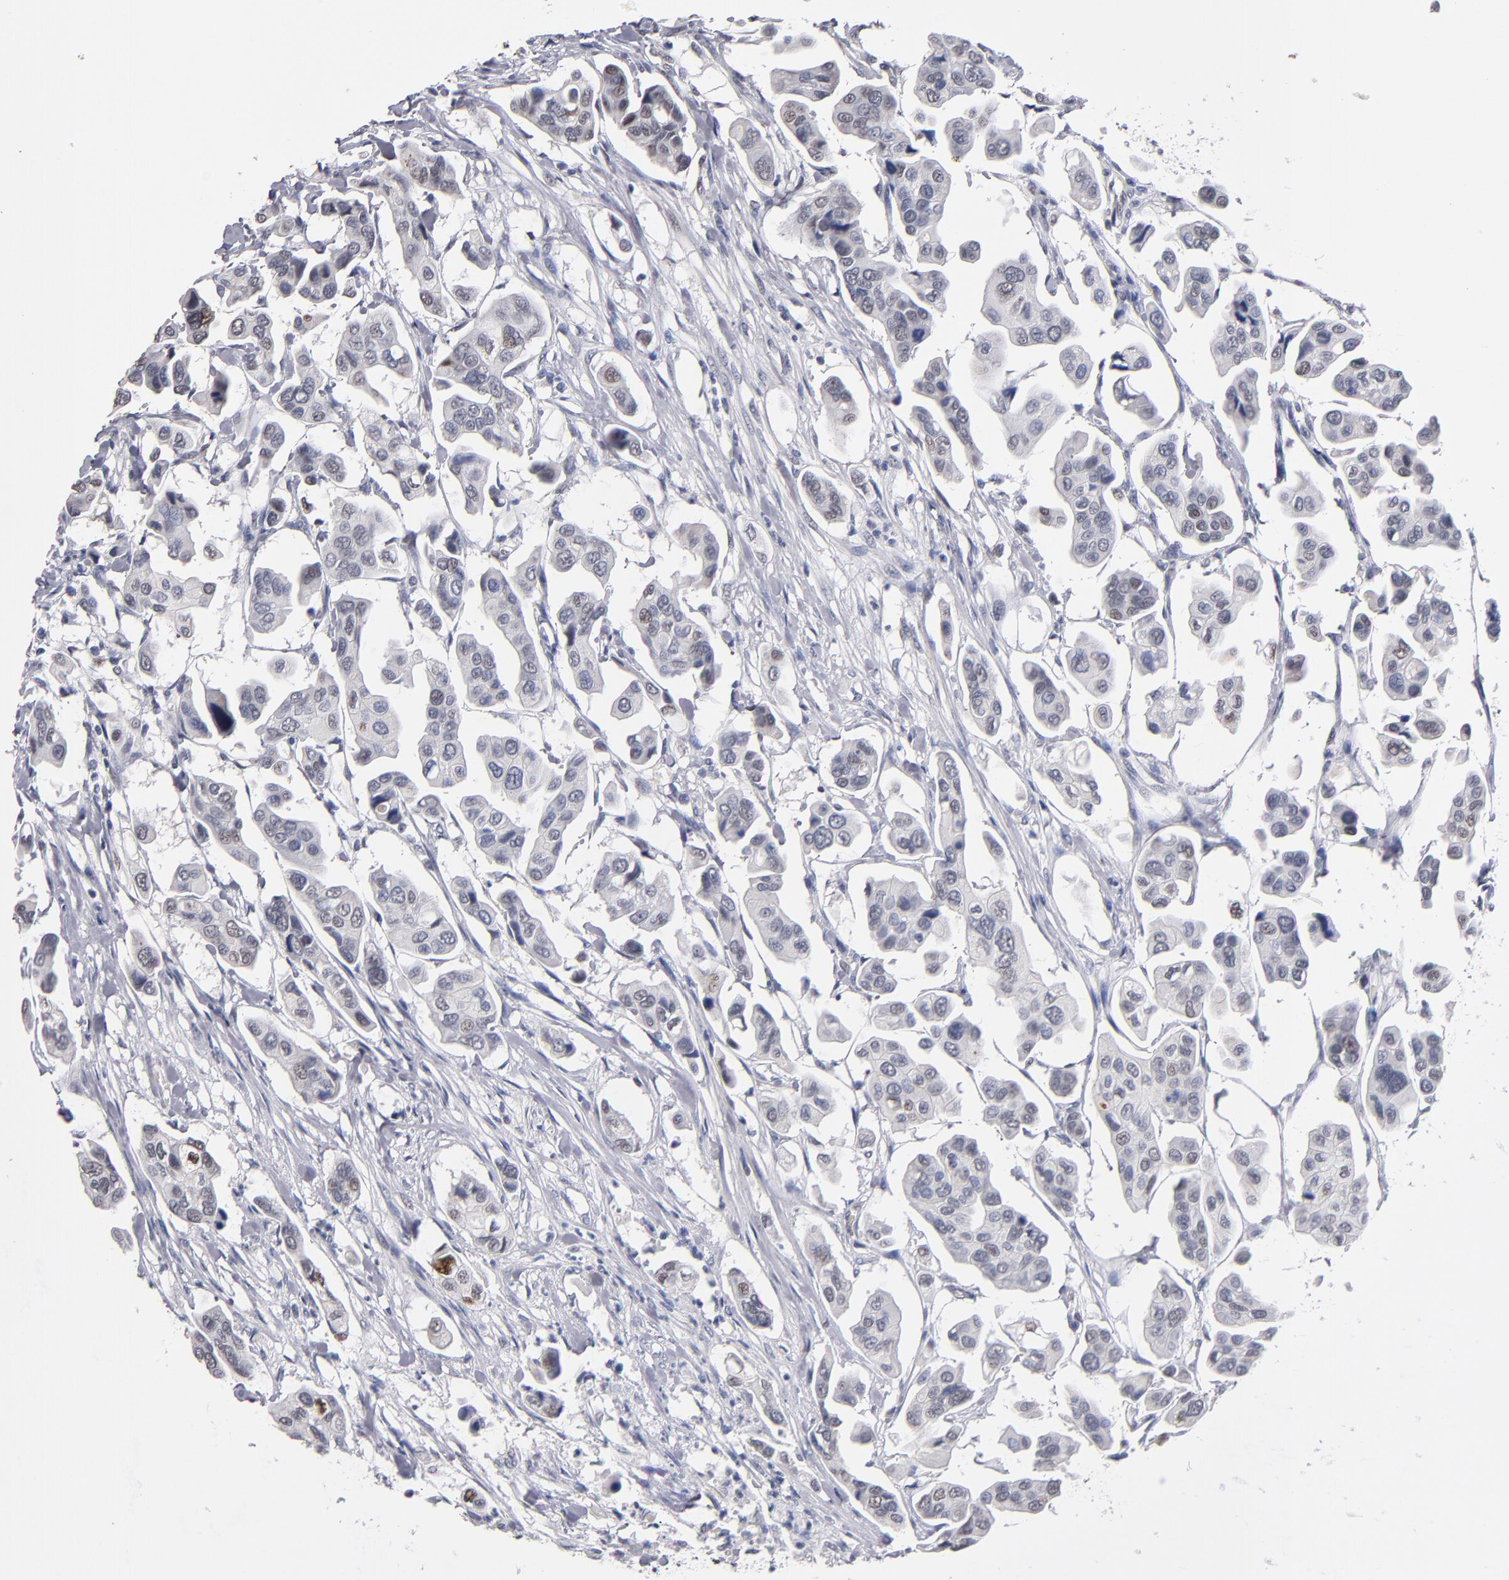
{"staining": {"intensity": "negative", "quantity": "none", "location": "none"}, "tissue": "urothelial cancer", "cell_type": "Tumor cells", "image_type": "cancer", "snomed": [{"axis": "morphology", "description": "Adenocarcinoma, NOS"}, {"axis": "topography", "description": "Urinary bladder"}], "caption": "A histopathology image of human urothelial cancer is negative for staining in tumor cells.", "gene": "MN1", "patient": {"sex": "male", "age": 61}}